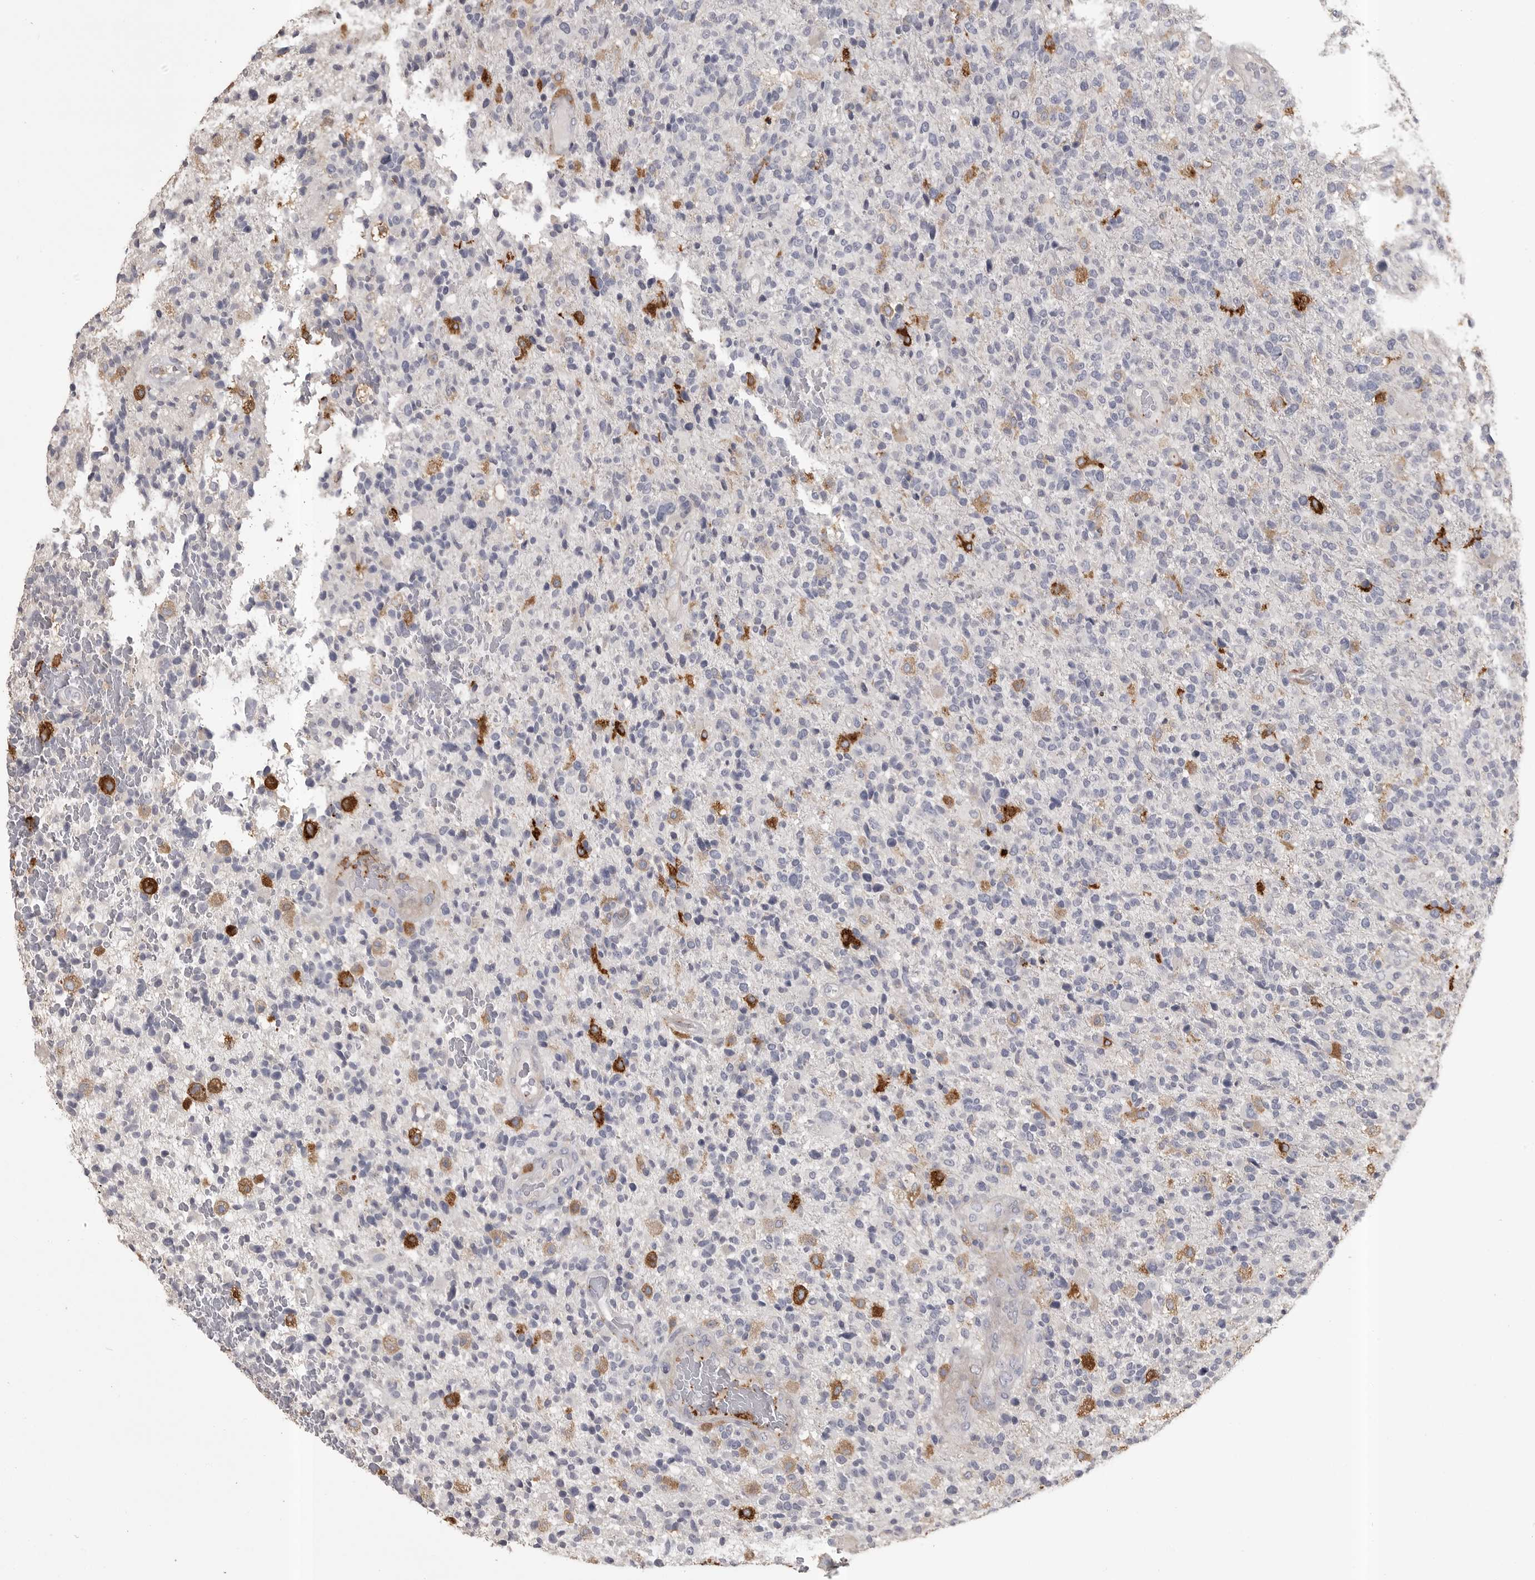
{"staining": {"intensity": "negative", "quantity": "none", "location": "none"}, "tissue": "glioma", "cell_type": "Tumor cells", "image_type": "cancer", "snomed": [{"axis": "morphology", "description": "Glioma, malignant, High grade"}, {"axis": "topography", "description": "Brain"}], "caption": "An immunohistochemistry (IHC) histopathology image of glioma is shown. There is no staining in tumor cells of glioma.", "gene": "CMTM6", "patient": {"sex": "male", "age": 72}}